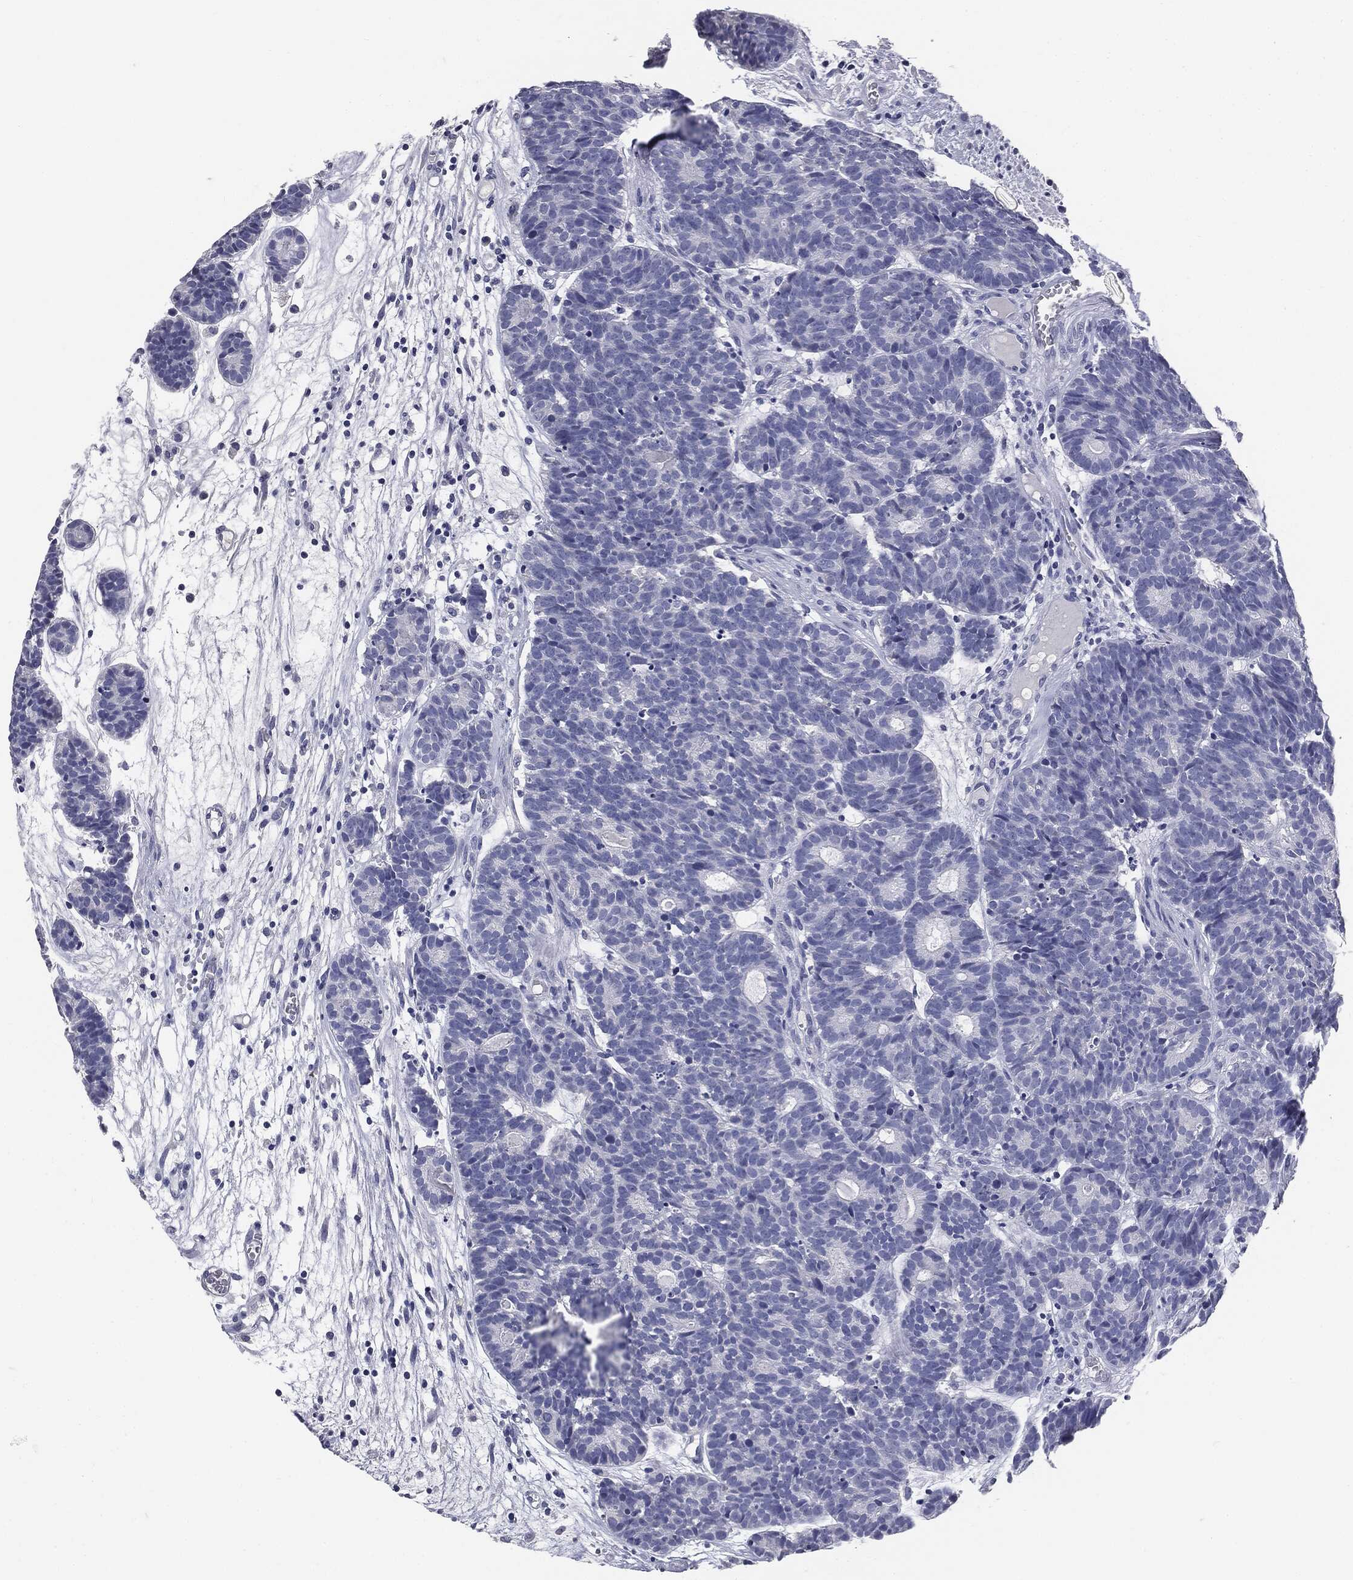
{"staining": {"intensity": "negative", "quantity": "none", "location": "none"}, "tissue": "head and neck cancer", "cell_type": "Tumor cells", "image_type": "cancer", "snomed": [{"axis": "morphology", "description": "Adenocarcinoma, NOS"}, {"axis": "topography", "description": "Head-Neck"}], "caption": "There is no significant expression in tumor cells of head and neck cancer.", "gene": "AFP", "patient": {"sex": "female", "age": 81}}